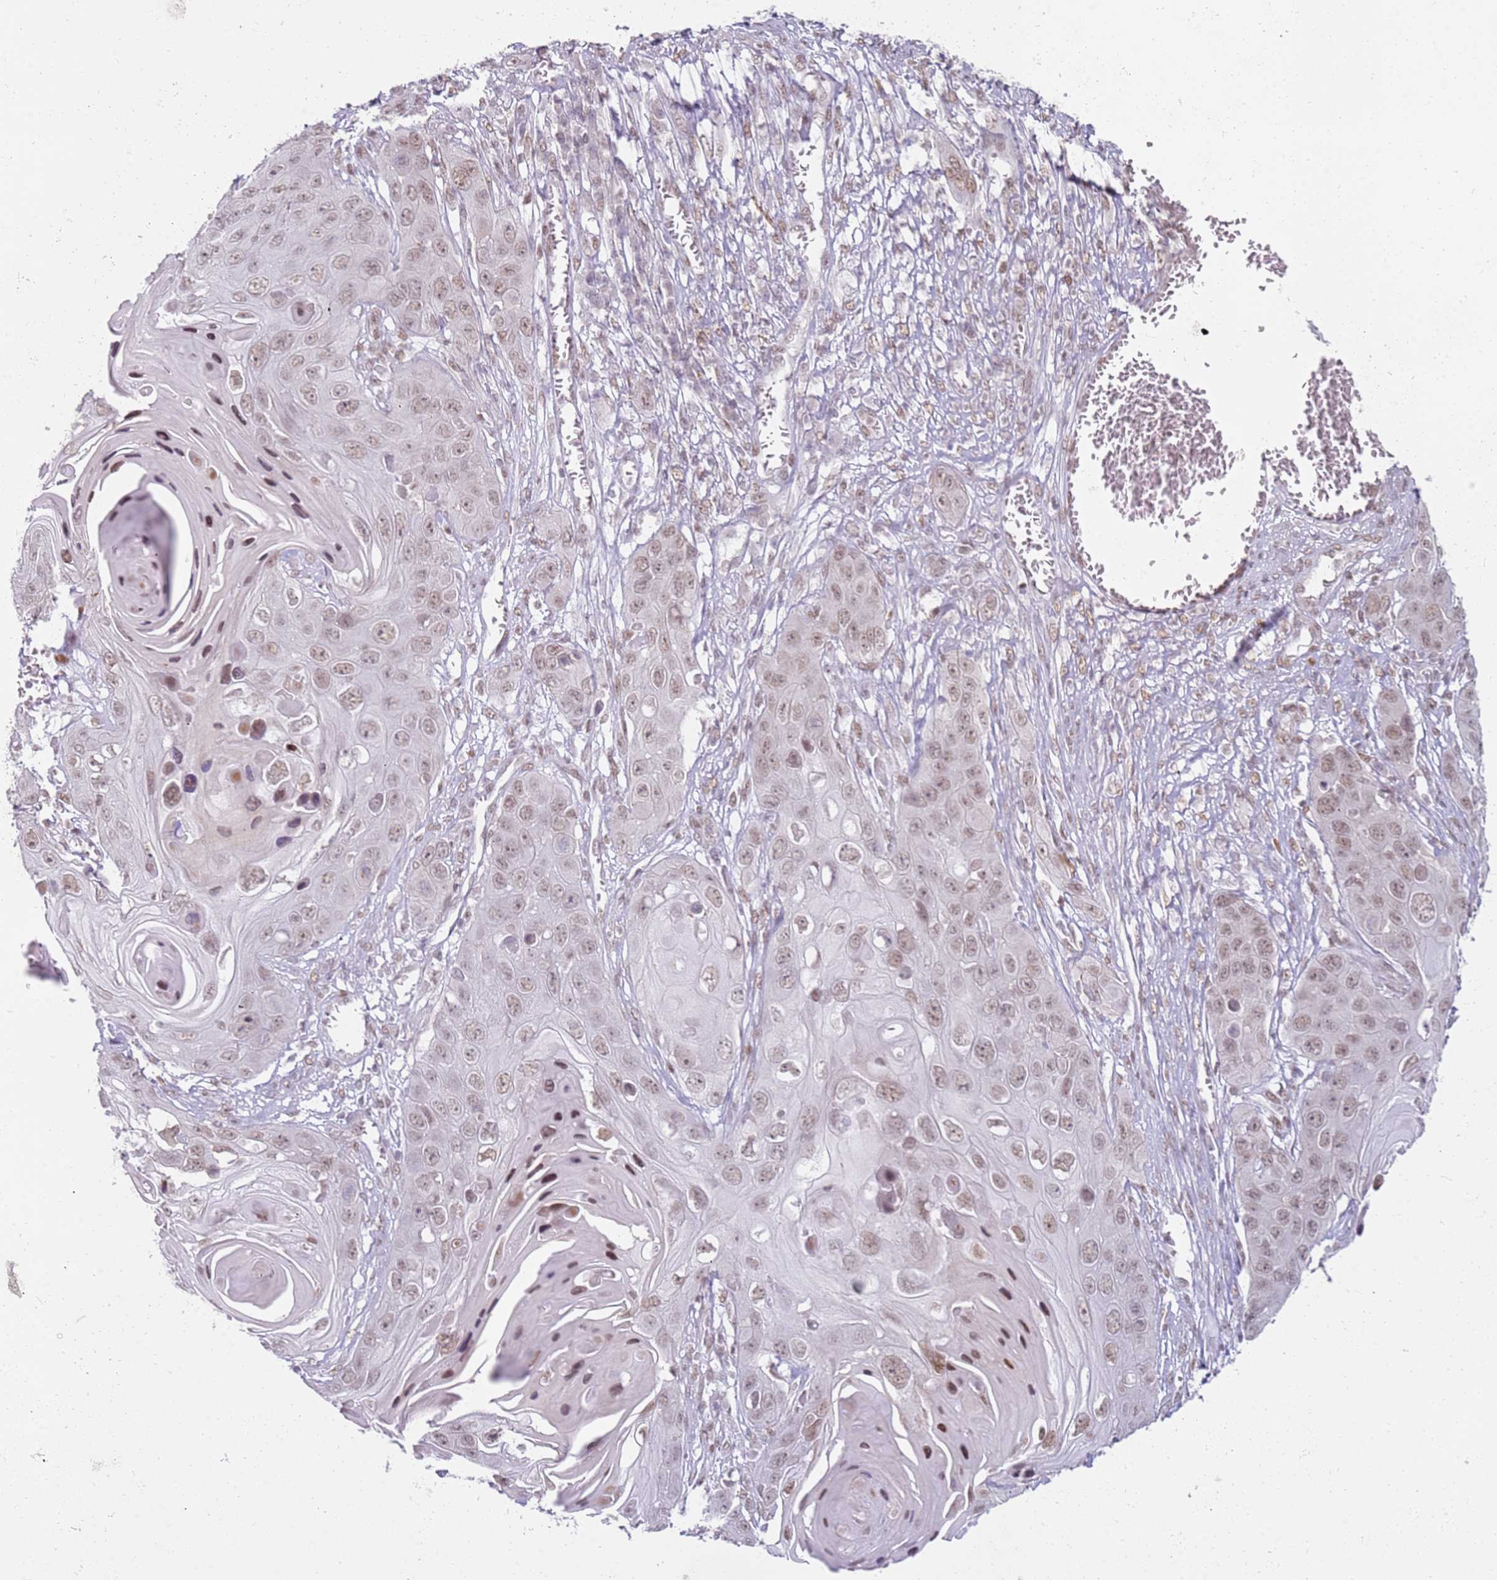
{"staining": {"intensity": "weak", "quantity": ">75%", "location": "nuclear"}, "tissue": "skin cancer", "cell_type": "Tumor cells", "image_type": "cancer", "snomed": [{"axis": "morphology", "description": "Squamous cell carcinoma, NOS"}, {"axis": "topography", "description": "Skin"}], "caption": "Skin cancer (squamous cell carcinoma) tissue displays weak nuclear expression in about >75% of tumor cells (Stains: DAB (3,3'-diaminobenzidine) in brown, nuclei in blue, Microscopy: brightfield microscopy at high magnification).", "gene": "PHC2", "patient": {"sex": "male", "age": 55}}